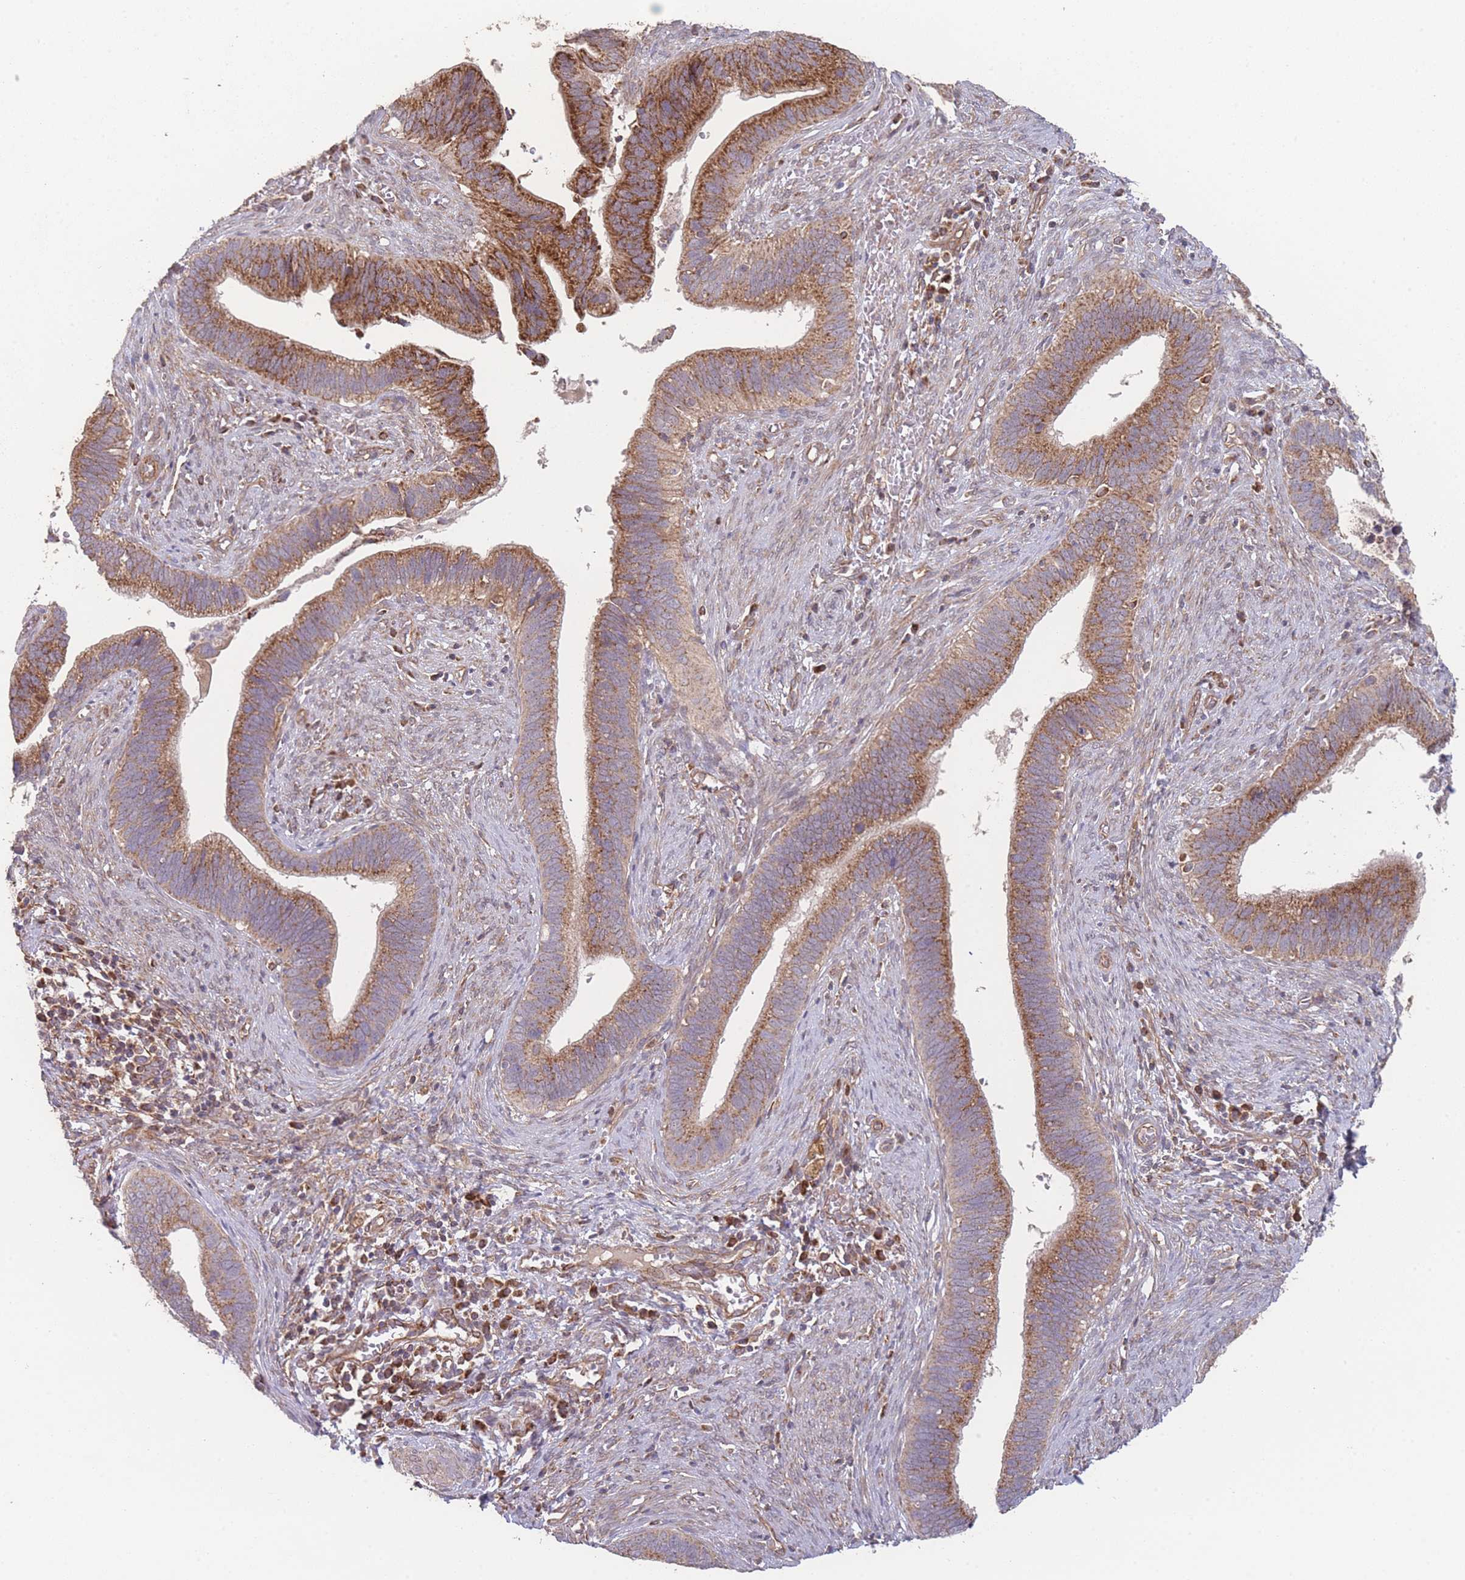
{"staining": {"intensity": "strong", "quantity": ">75%", "location": "cytoplasmic/membranous"}, "tissue": "cervical cancer", "cell_type": "Tumor cells", "image_type": "cancer", "snomed": [{"axis": "morphology", "description": "Adenocarcinoma, NOS"}, {"axis": "topography", "description": "Cervix"}], "caption": "Adenocarcinoma (cervical) stained with a protein marker displays strong staining in tumor cells.", "gene": "PXMP4", "patient": {"sex": "female", "age": 42}}